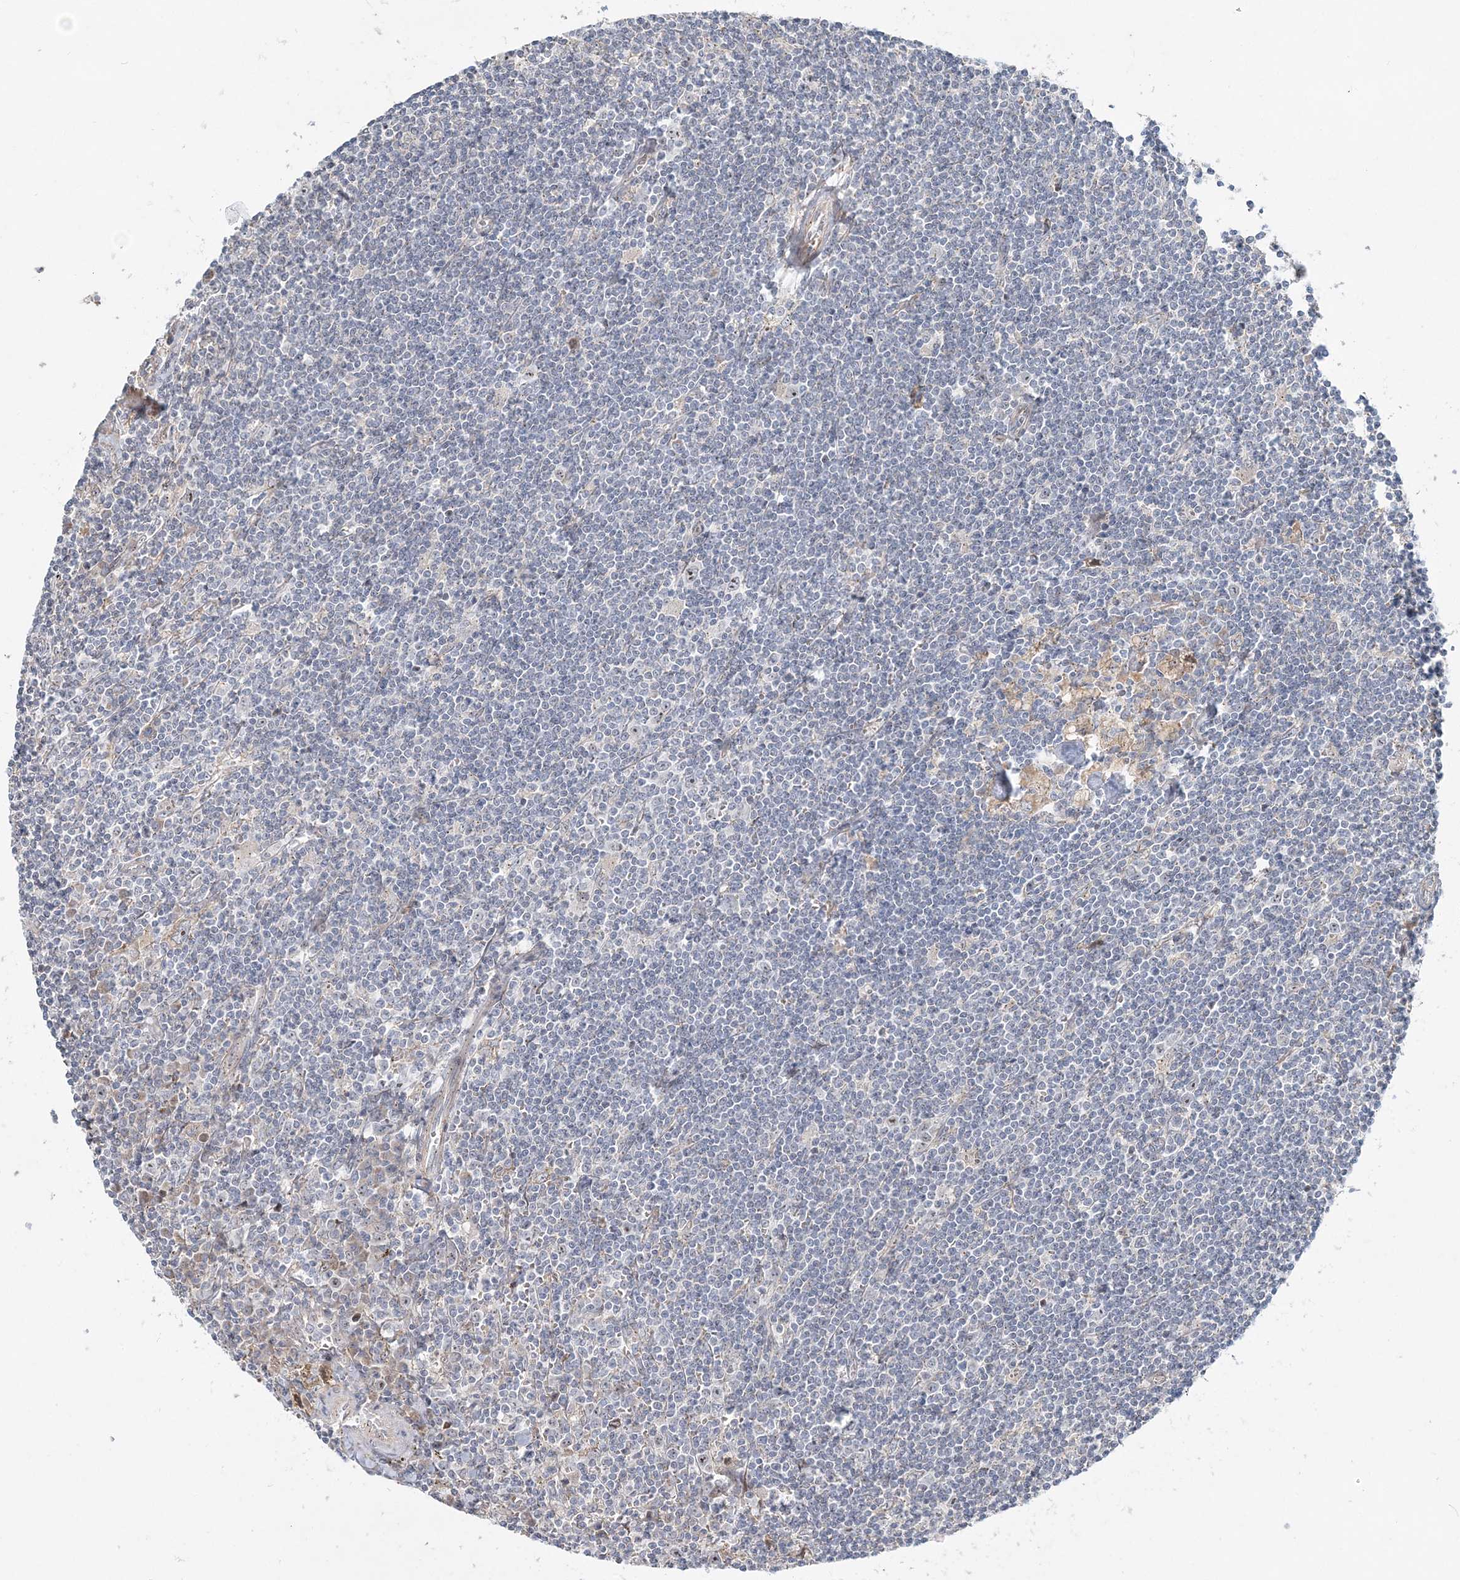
{"staining": {"intensity": "negative", "quantity": "none", "location": "none"}, "tissue": "lymphoma", "cell_type": "Tumor cells", "image_type": "cancer", "snomed": [{"axis": "morphology", "description": "Malignant lymphoma, non-Hodgkin's type, Low grade"}, {"axis": "topography", "description": "Spleen"}], "caption": "This image is of low-grade malignant lymphoma, non-Hodgkin's type stained with IHC to label a protein in brown with the nuclei are counter-stained blue. There is no positivity in tumor cells.", "gene": "CXXC5", "patient": {"sex": "male", "age": 76}}